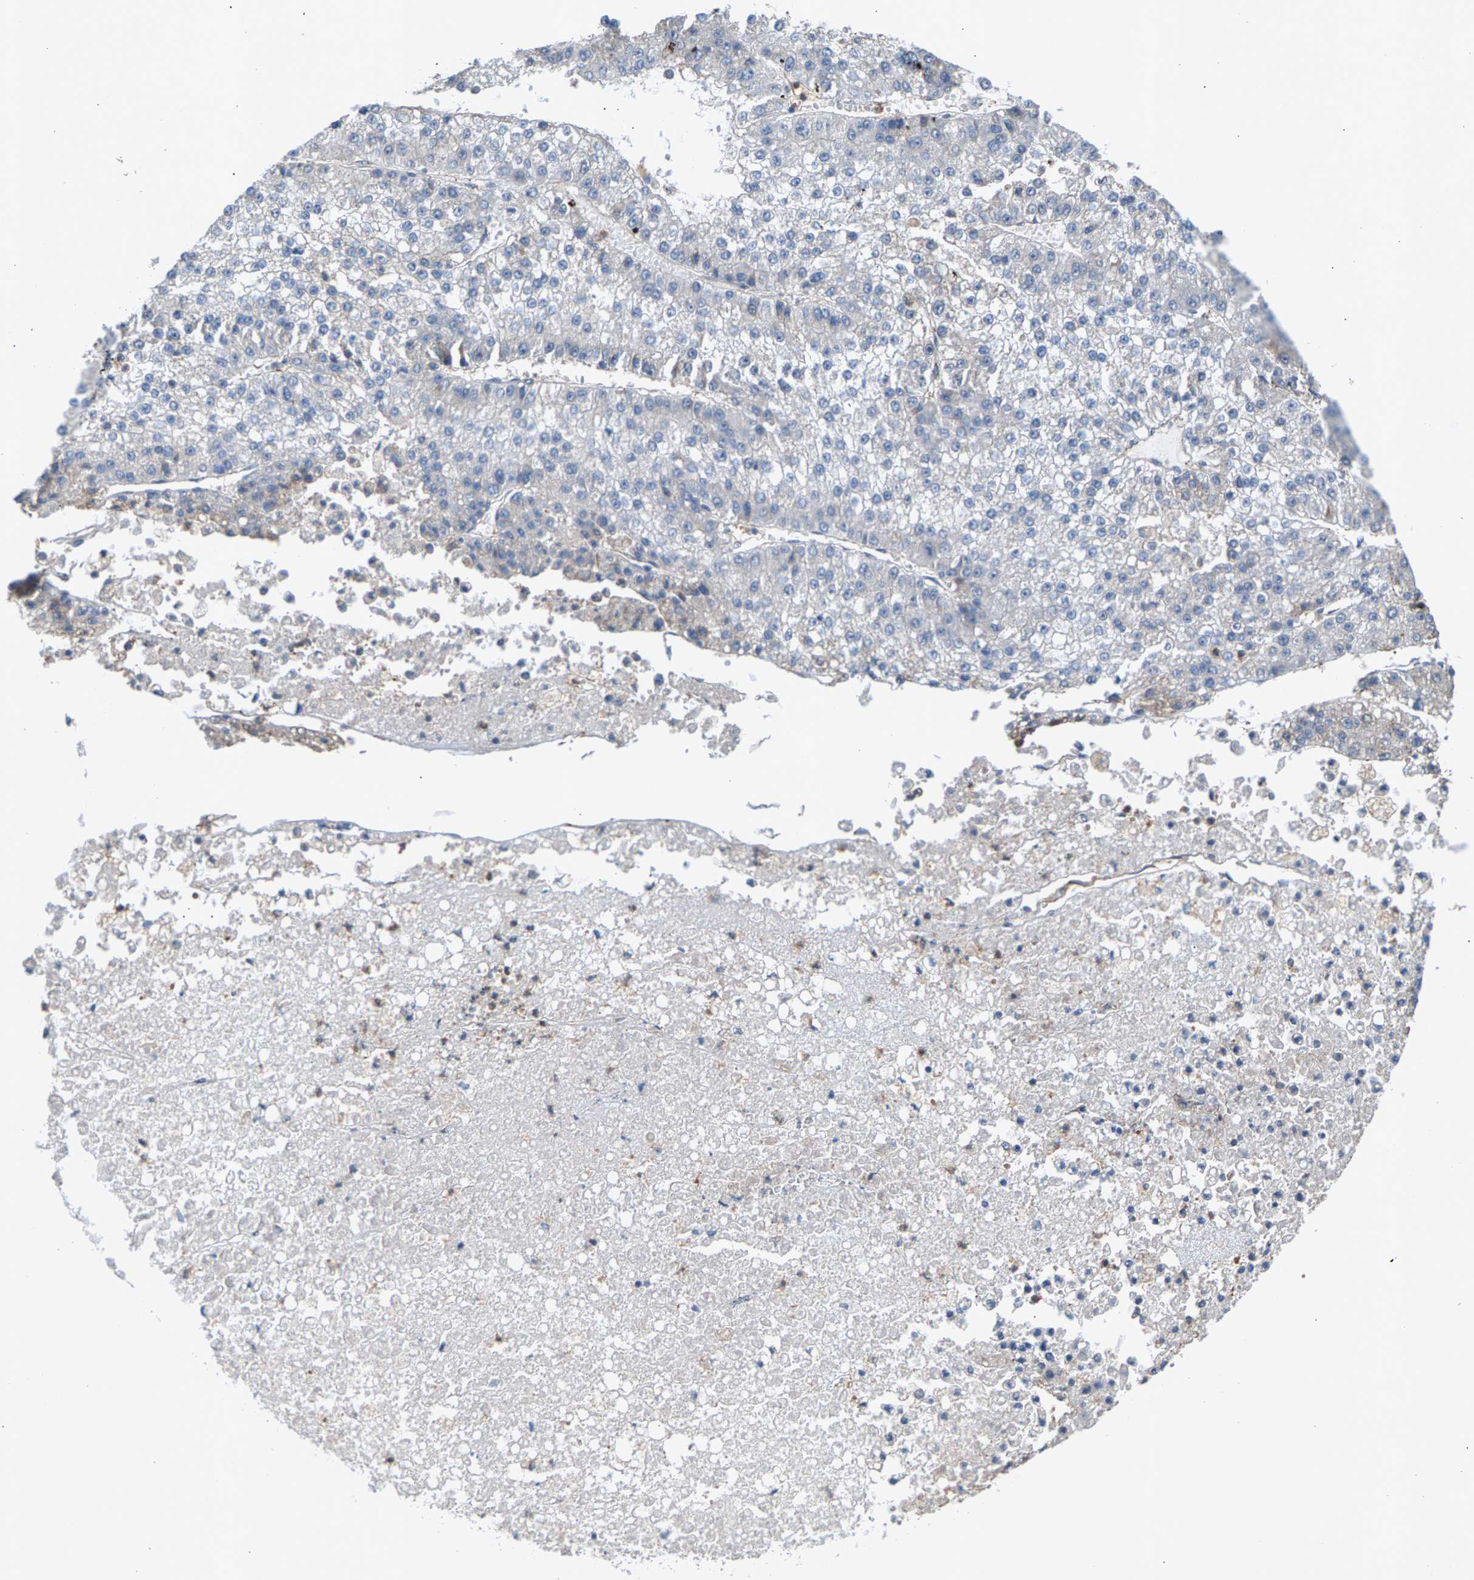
{"staining": {"intensity": "negative", "quantity": "none", "location": "none"}, "tissue": "liver cancer", "cell_type": "Tumor cells", "image_type": "cancer", "snomed": [{"axis": "morphology", "description": "Carcinoma, Hepatocellular, NOS"}, {"axis": "topography", "description": "Liver"}], "caption": "This is a photomicrograph of immunohistochemistry (IHC) staining of liver cancer (hepatocellular carcinoma), which shows no positivity in tumor cells.", "gene": "KRTAP27-1", "patient": {"sex": "female", "age": 73}}